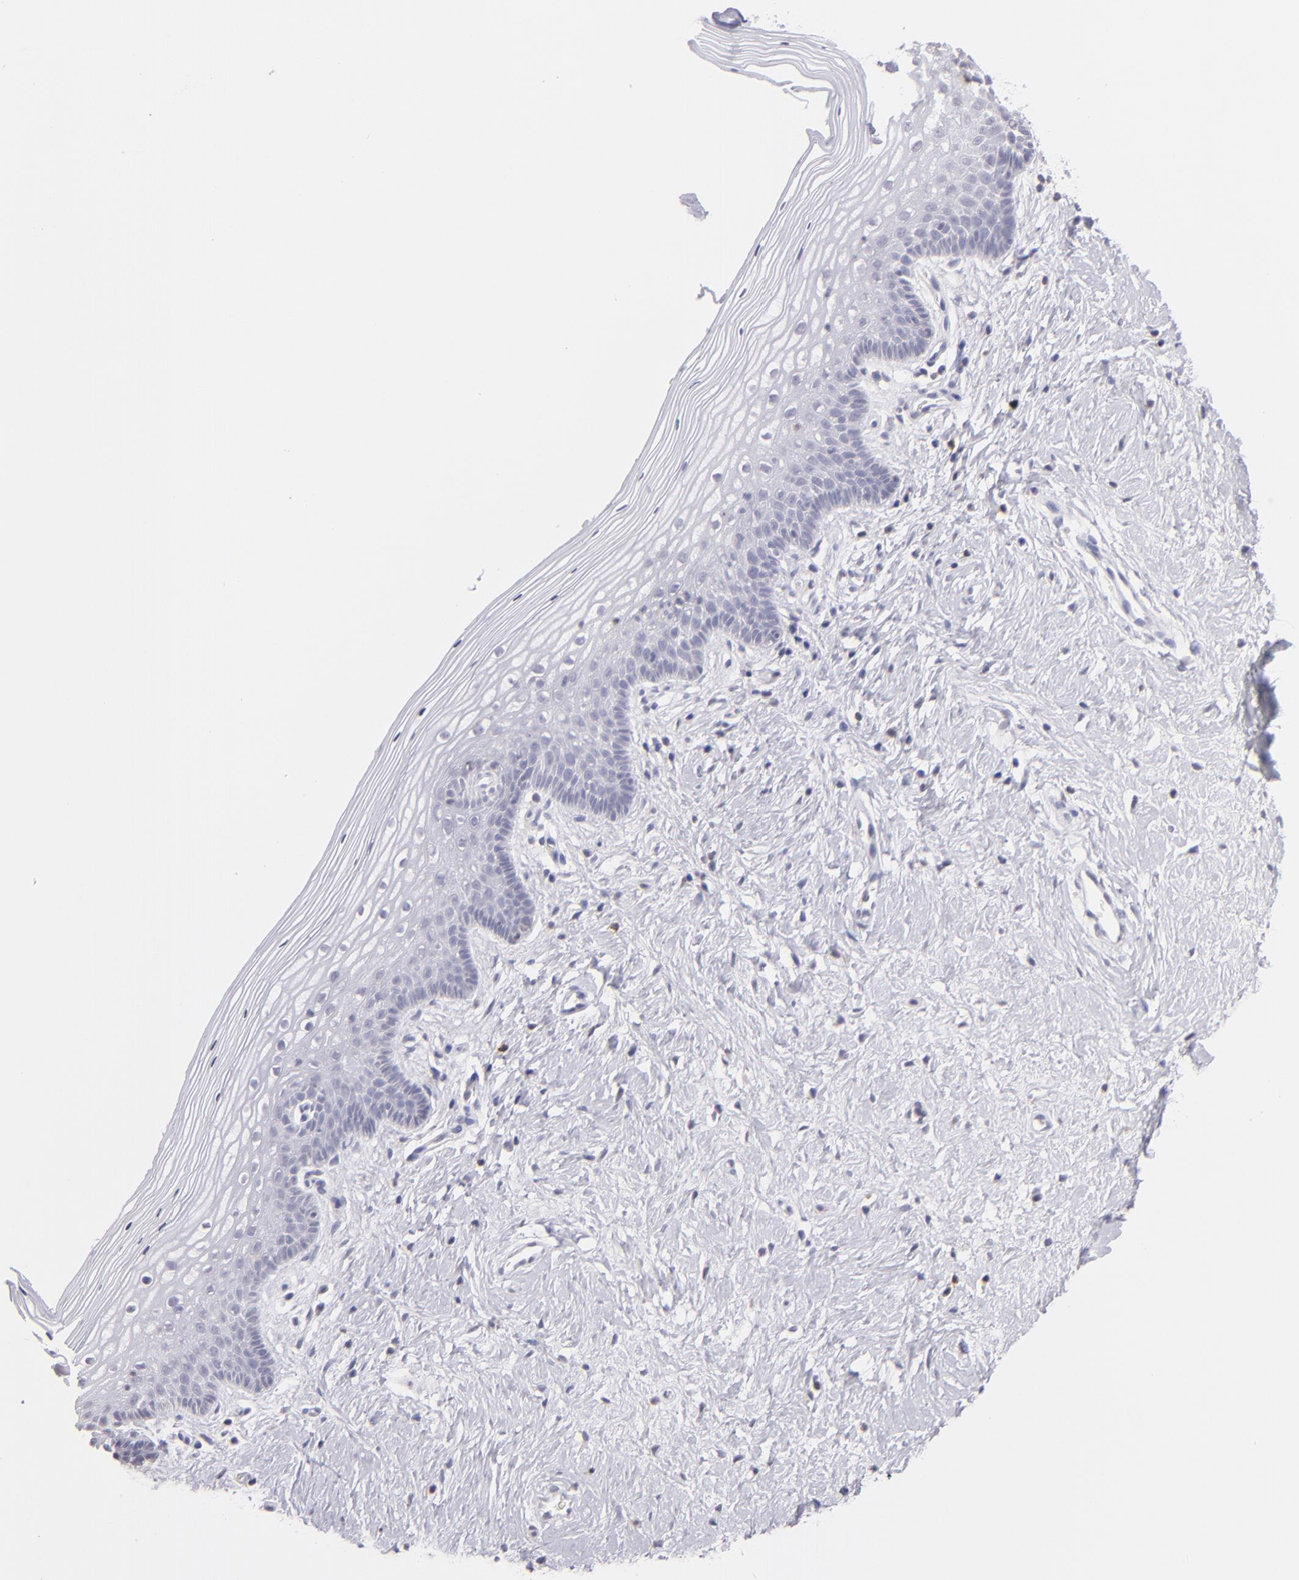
{"staining": {"intensity": "negative", "quantity": "none", "location": "none"}, "tissue": "vagina", "cell_type": "Squamous epithelial cells", "image_type": "normal", "snomed": [{"axis": "morphology", "description": "Normal tissue, NOS"}, {"axis": "topography", "description": "Vagina"}], "caption": "DAB immunohistochemical staining of unremarkable human vagina exhibits no significant expression in squamous epithelial cells. (DAB (3,3'-diaminobenzidine) immunohistochemistry, high magnification).", "gene": "IL2RA", "patient": {"sex": "female", "age": 46}}